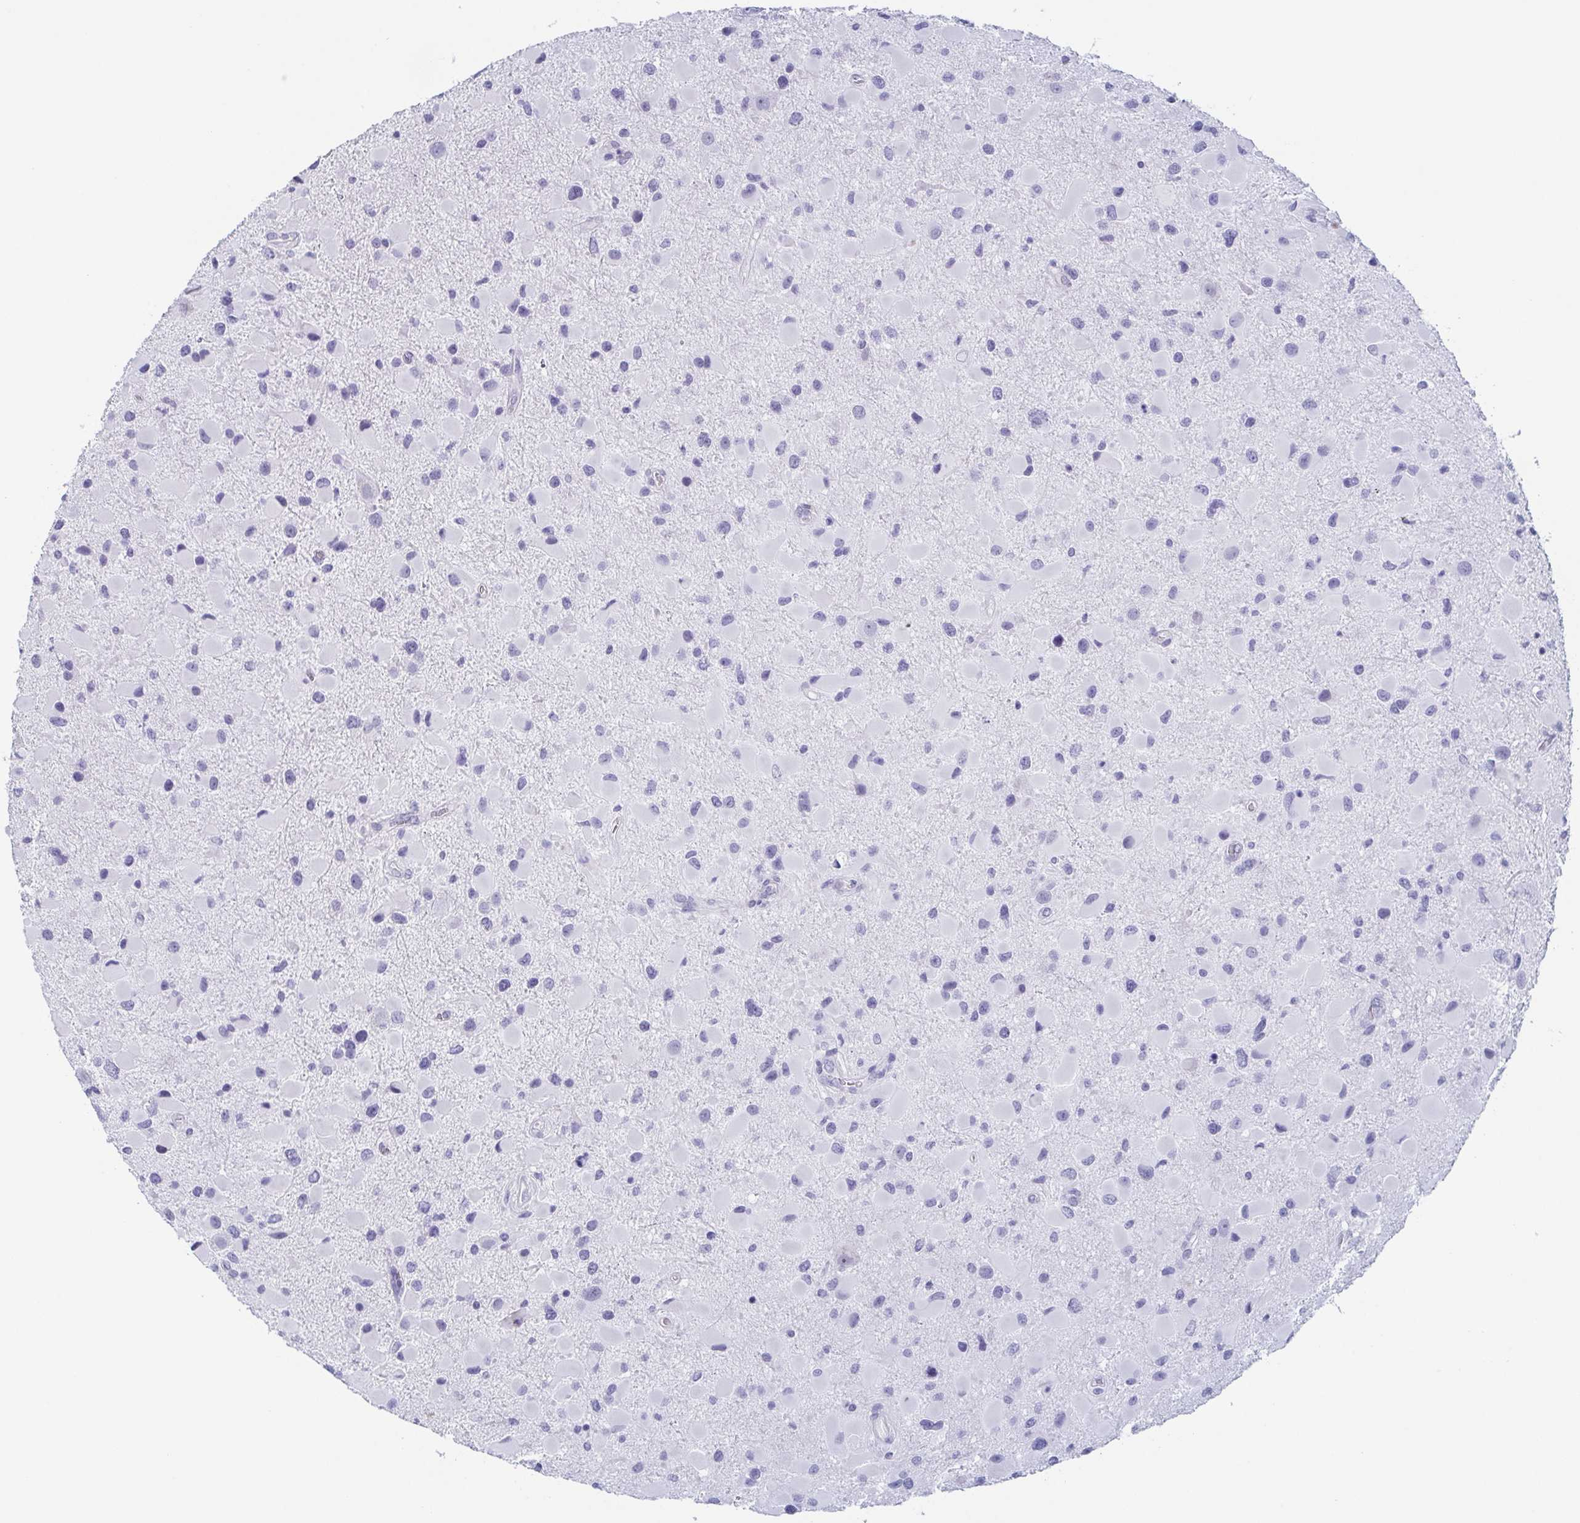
{"staining": {"intensity": "negative", "quantity": "none", "location": "none"}, "tissue": "glioma", "cell_type": "Tumor cells", "image_type": "cancer", "snomed": [{"axis": "morphology", "description": "Glioma, malignant, Low grade"}, {"axis": "topography", "description": "Brain"}], "caption": "Immunohistochemistry of malignant glioma (low-grade) exhibits no expression in tumor cells.", "gene": "REG4", "patient": {"sex": "female", "age": 32}}